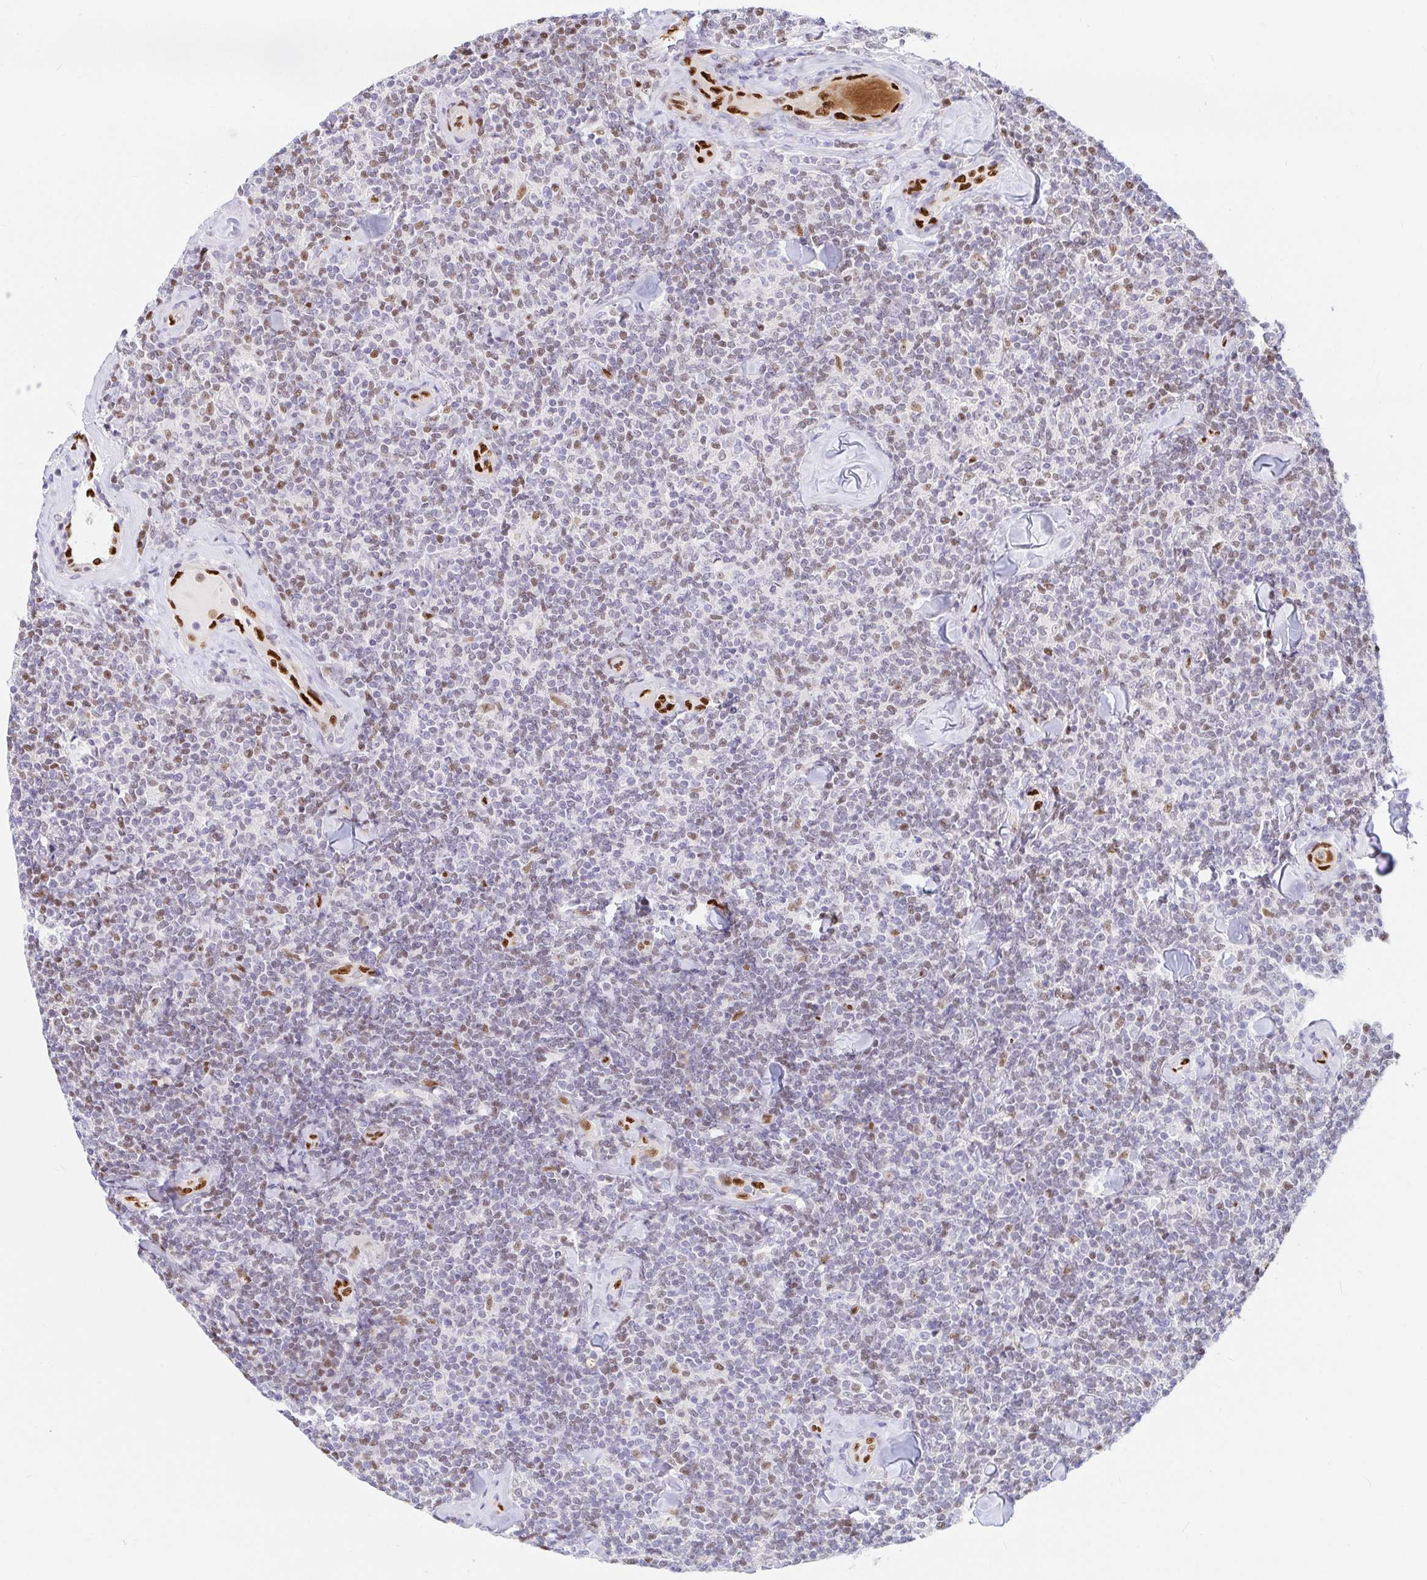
{"staining": {"intensity": "weak", "quantity": "25%-75%", "location": "nuclear"}, "tissue": "lymphoma", "cell_type": "Tumor cells", "image_type": "cancer", "snomed": [{"axis": "morphology", "description": "Malignant lymphoma, non-Hodgkin's type, Low grade"}, {"axis": "topography", "description": "Lymph node"}], "caption": "Lymphoma was stained to show a protein in brown. There is low levels of weak nuclear expression in about 25%-75% of tumor cells.", "gene": "HINFP", "patient": {"sex": "female", "age": 56}}